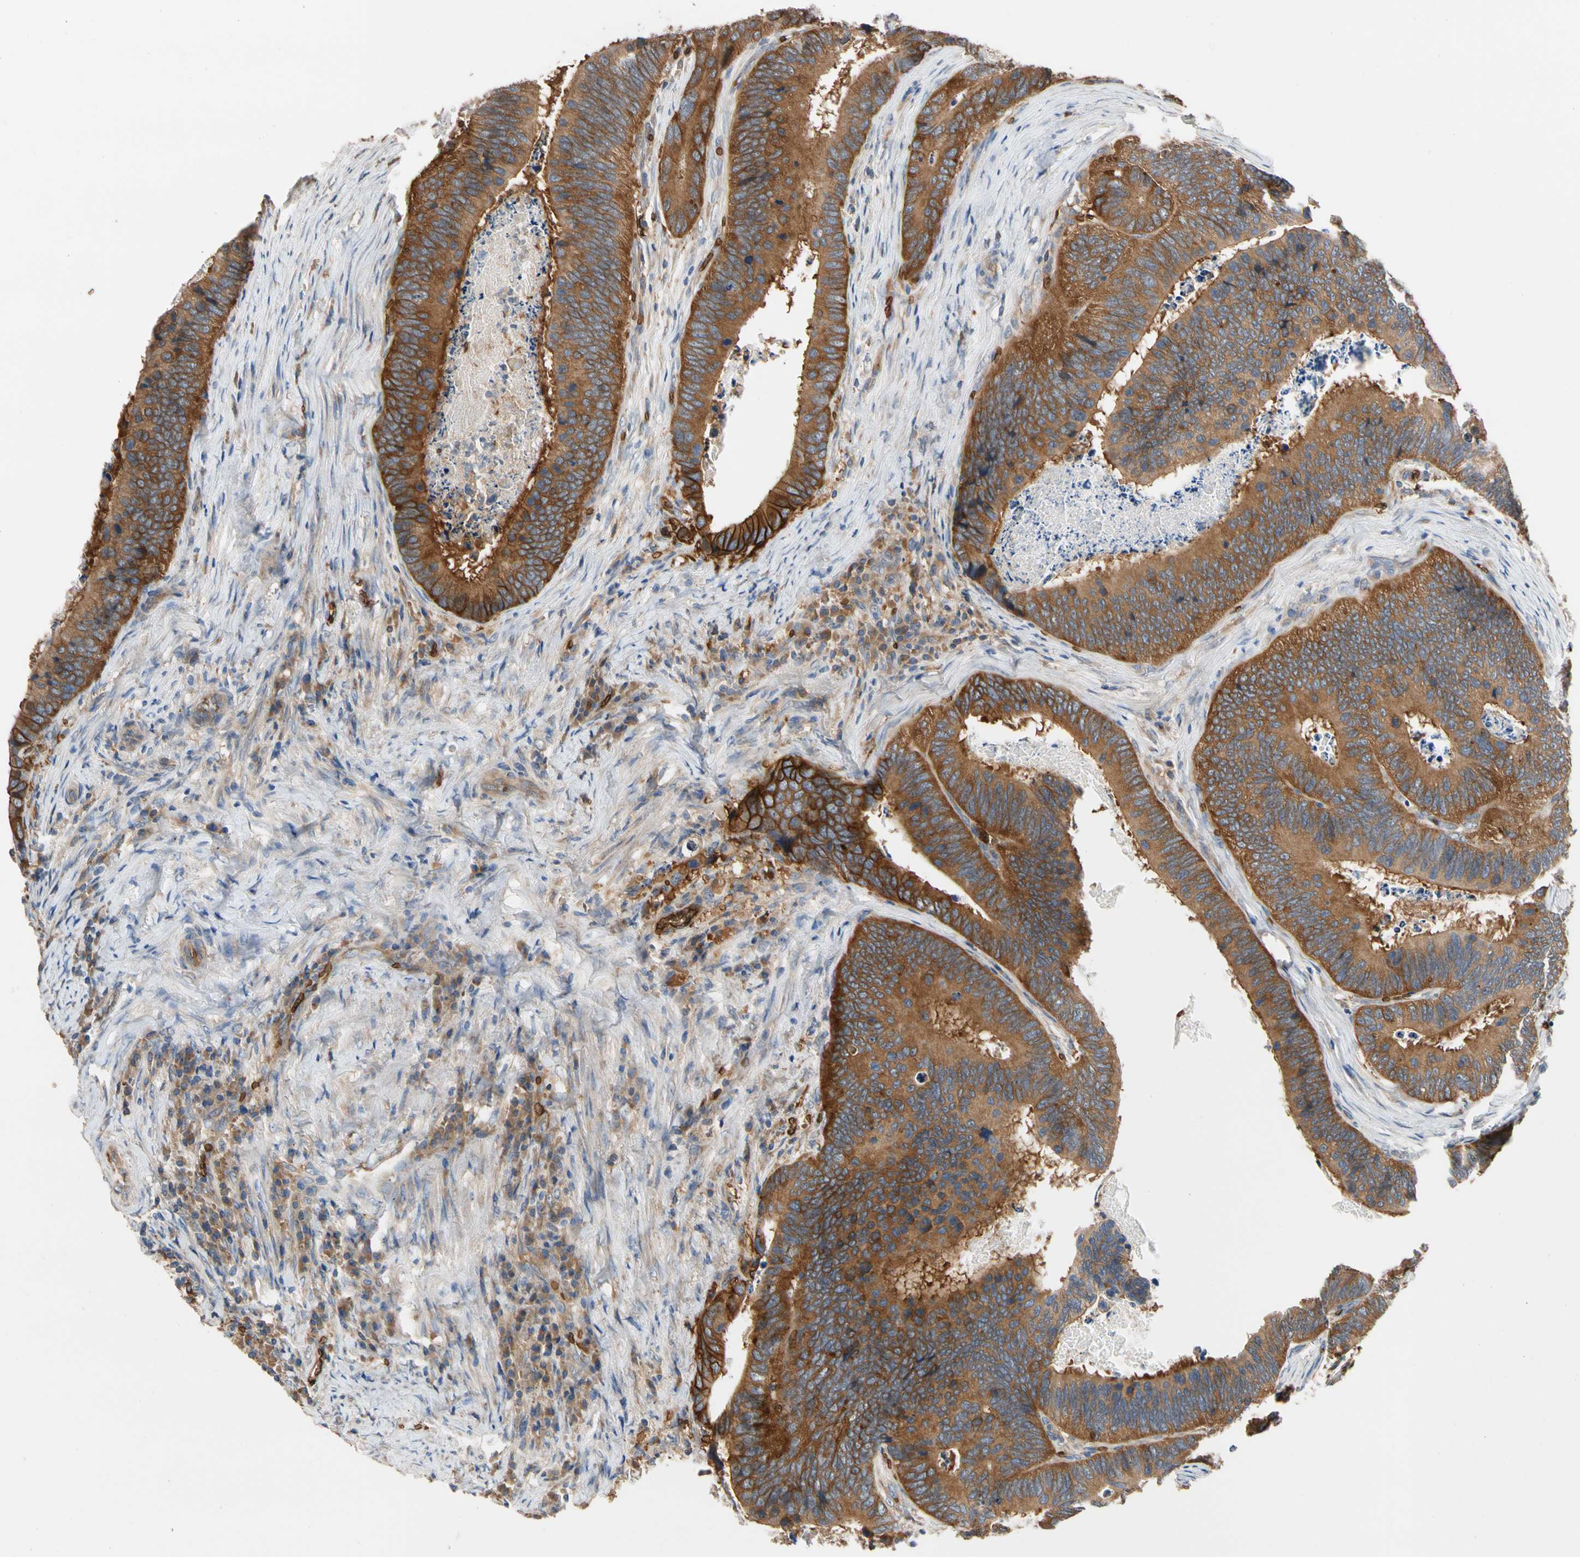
{"staining": {"intensity": "strong", "quantity": ">75%", "location": "cytoplasmic/membranous"}, "tissue": "colorectal cancer", "cell_type": "Tumor cells", "image_type": "cancer", "snomed": [{"axis": "morphology", "description": "Adenocarcinoma, NOS"}, {"axis": "topography", "description": "Colon"}], "caption": "Immunohistochemical staining of human colorectal cancer (adenocarcinoma) exhibits strong cytoplasmic/membranous protein staining in approximately >75% of tumor cells.", "gene": "RIOK2", "patient": {"sex": "male", "age": 72}}